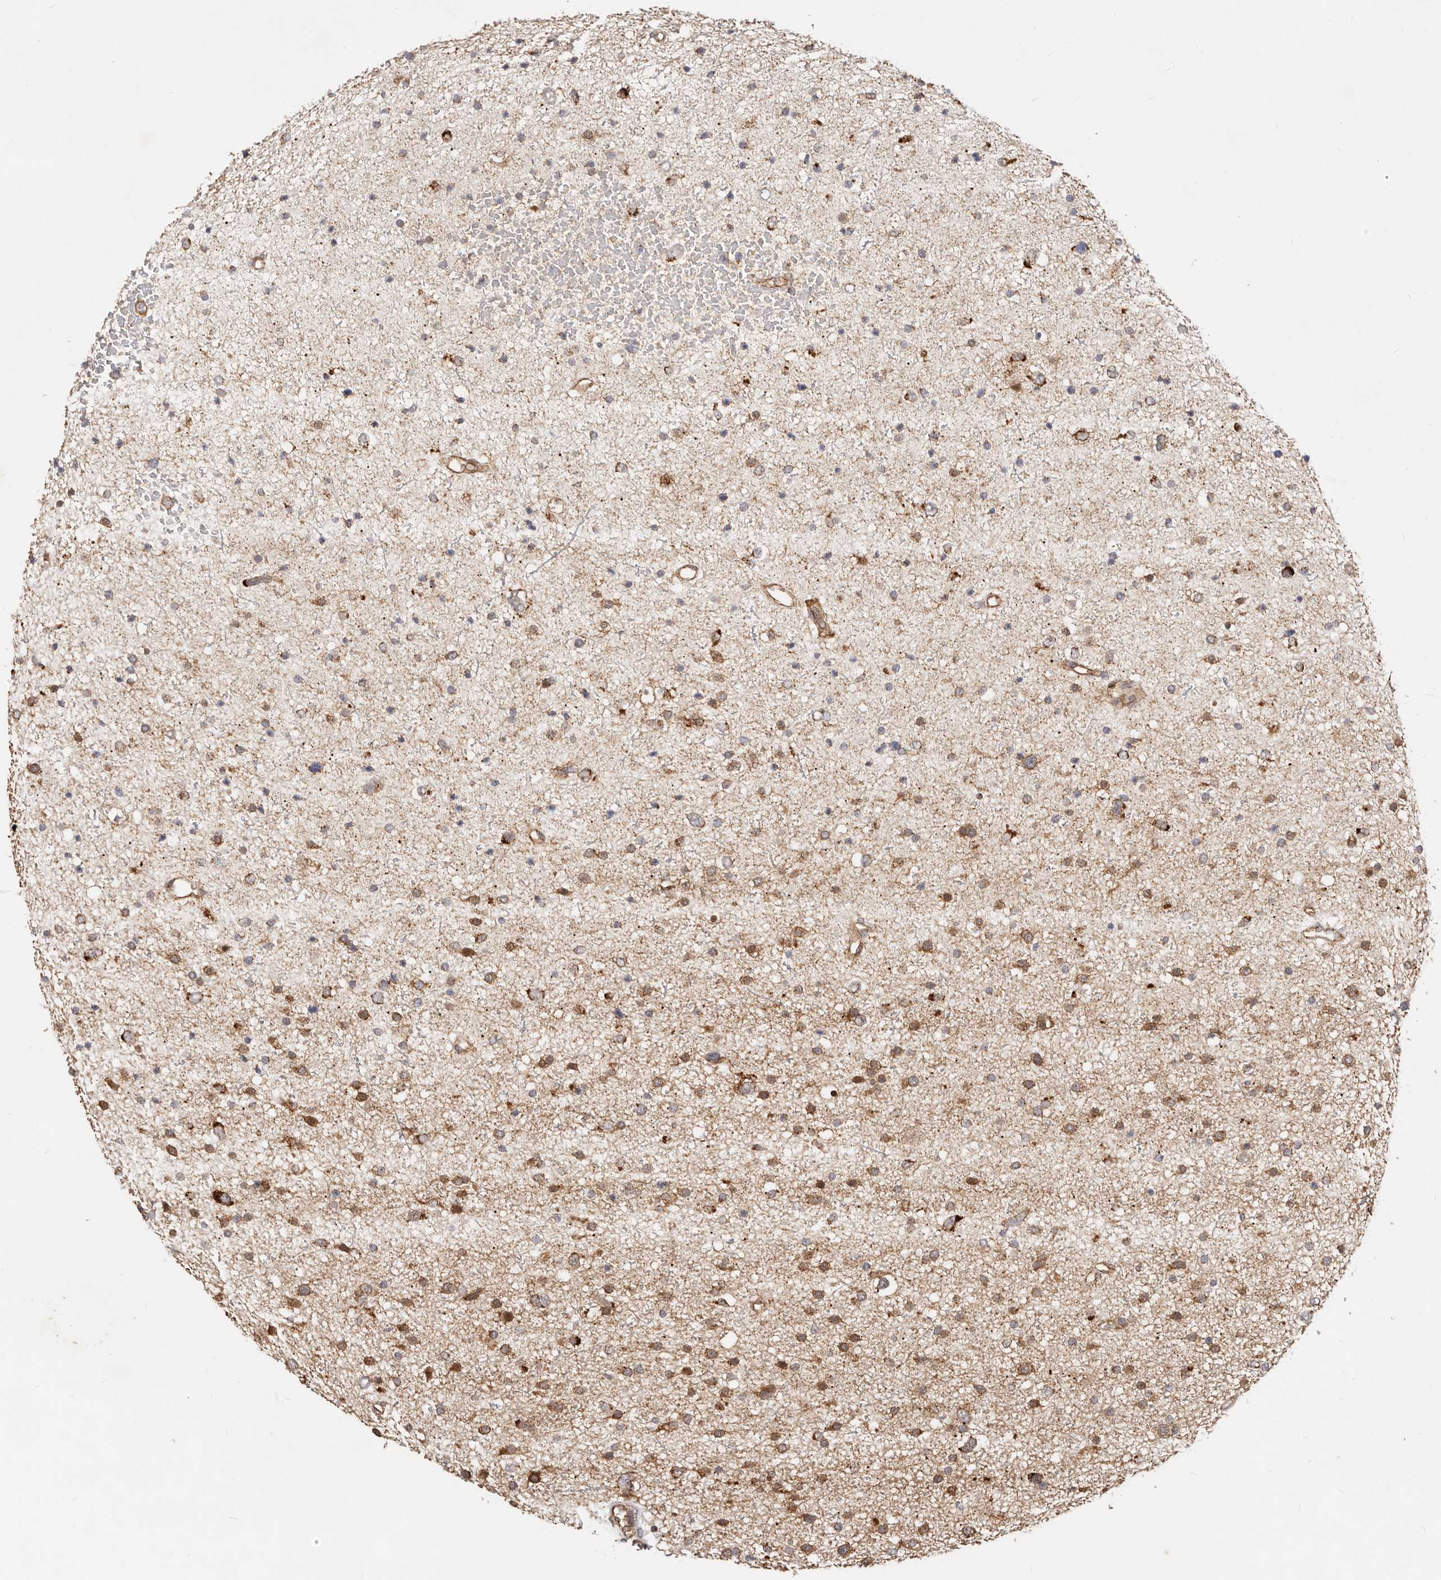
{"staining": {"intensity": "moderate", "quantity": "25%-75%", "location": "cytoplasmic/membranous"}, "tissue": "glioma", "cell_type": "Tumor cells", "image_type": "cancer", "snomed": [{"axis": "morphology", "description": "Glioma, malignant, Low grade"}, {"axis": "topography", "description": "Brain"}], "caption": "A photomicrograph of human low-grade glioma (malignant) stained for a protein shows moderate cytoplasmic/membranous brown staining in tumor cells.", "gene": "USP49", "patient": {"sex": "female", "age": 37}}